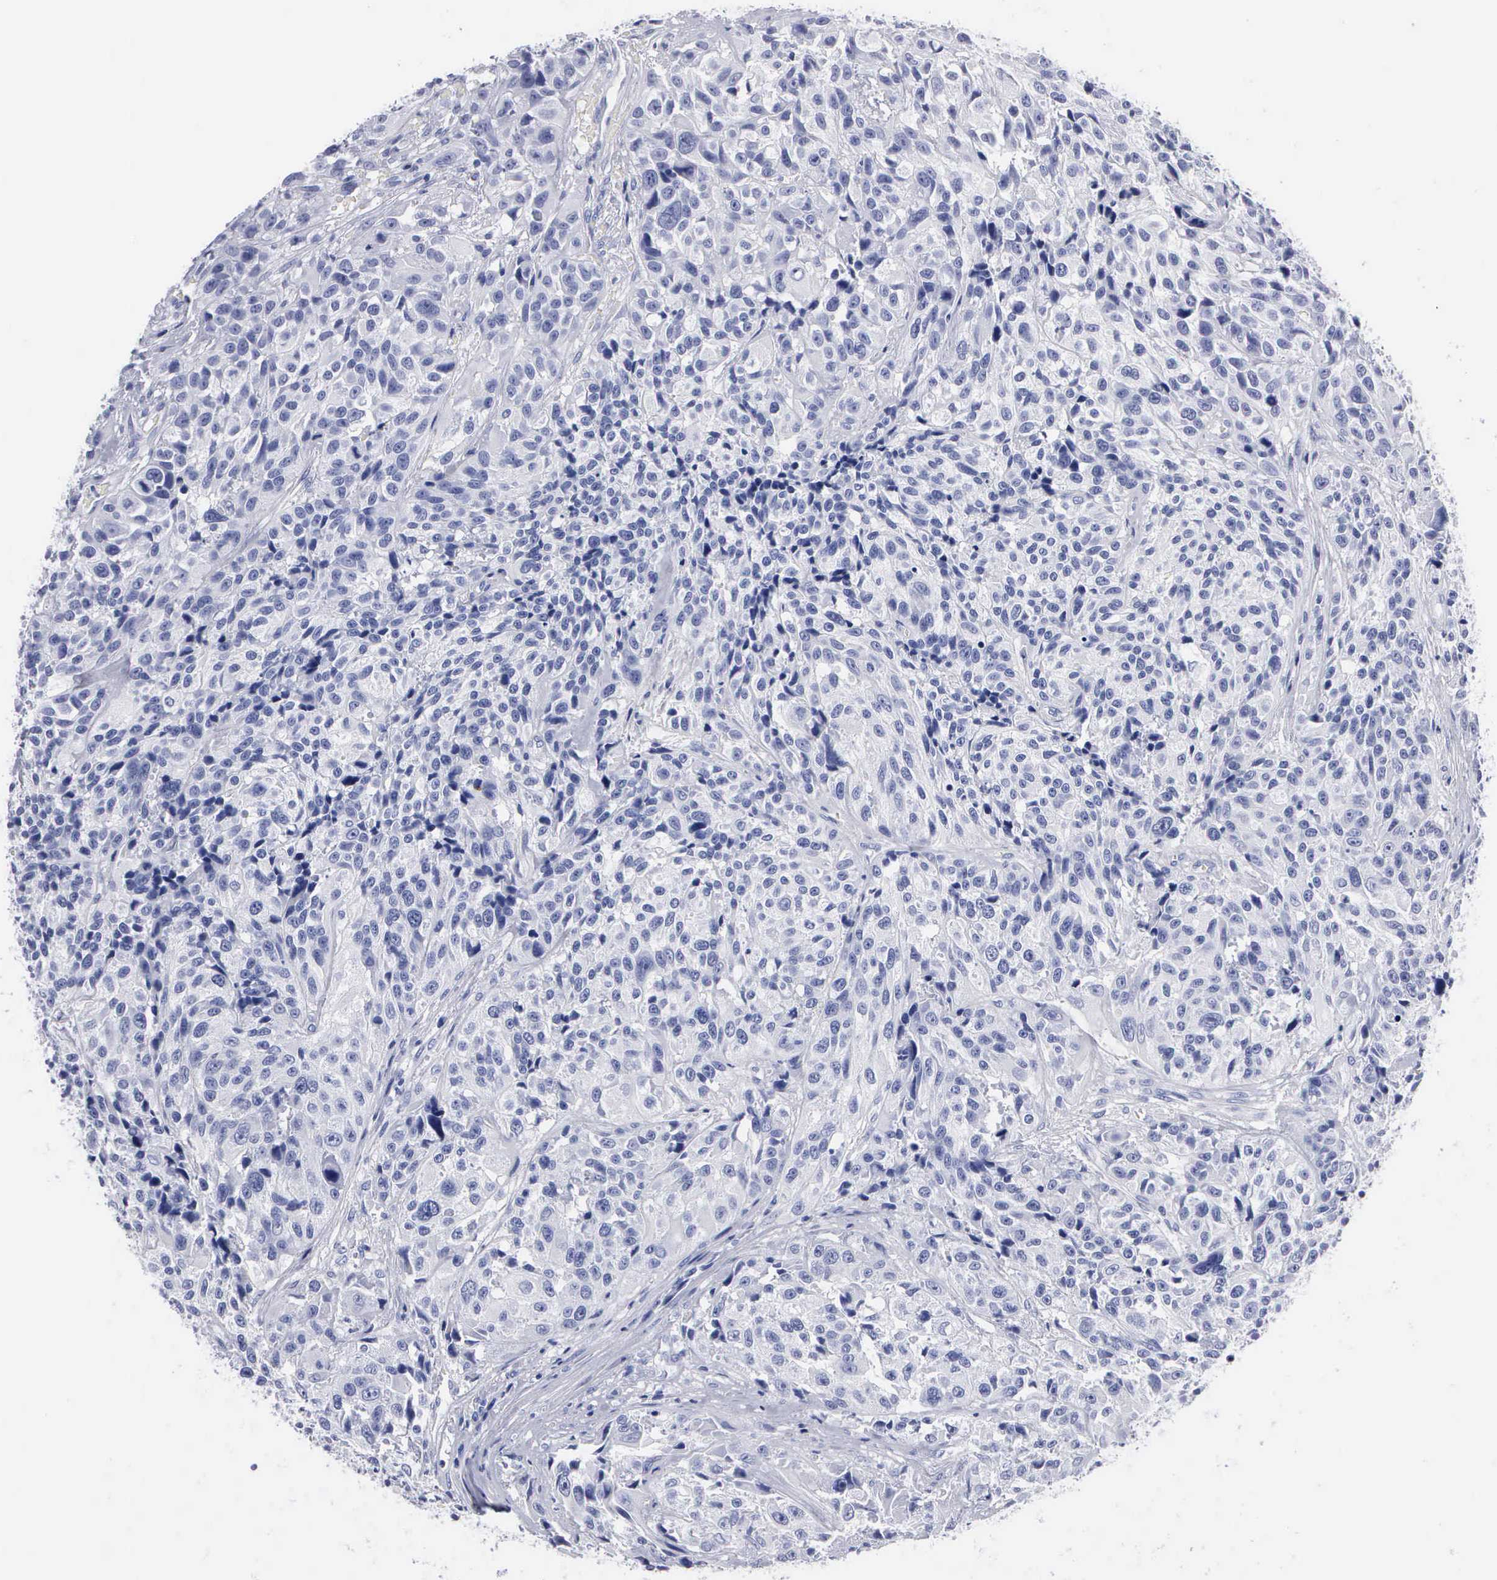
{"staining": {"intensity": "negative", "quantity": "none", "location": "none"}, "tissue": "urothelial cancer", "cell_type": "Tumor cells", "image_type": "cancer", "snomed": [{"axis": "morphology", "description": "Urothelial carcinoma, High grade"}, {"axis": "topography", "description": "Urinary bladder"}], "caption": "Immunohistochemical staining of human urothelial cancer demonstrates no significant staining in tumor cells. (Immunohistochemistry (ihc), brightfield microscopy, high magnification).", "gene": "CYP19A1", "patient": {"sex": "female", "age": 81}}